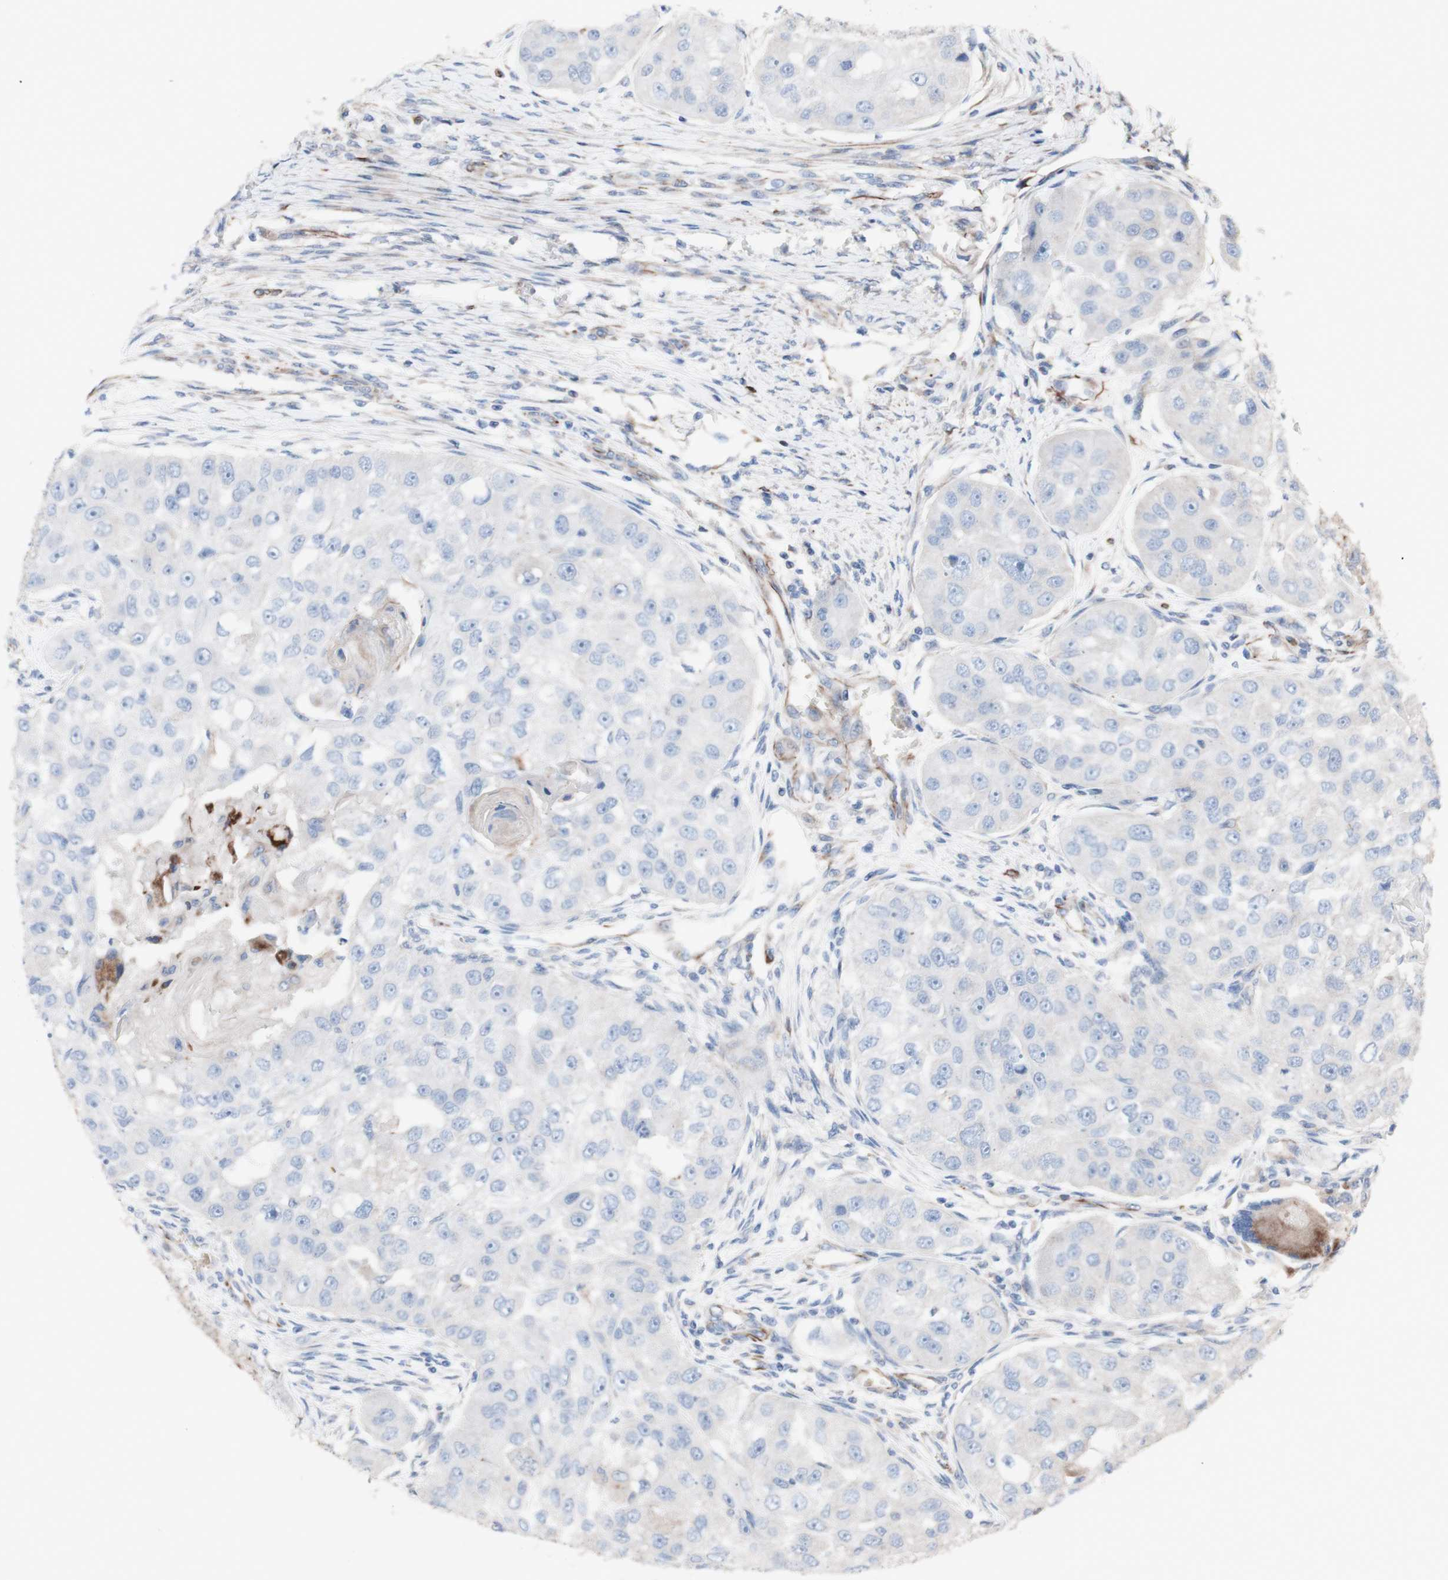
{"staining": {"intensity": "negative", "quantity": "none", "location": "none"}, "tissue": "head and neck cancer", "cell_type": "Tumor cells", "image_type": "cancer", "snomed": [{"axis": "morphology", "description": "Normal tissue, NOS"}, {"axis": "morphology", "description": "Squamous cell carcinoma, NOS"}, {"axis": "topography", "description": "Skeletal muscle"}, {"axis": "topography", "description": "Head-Neck"}], "caption": "Tumor cells show no significant protein positivity in head and neck squamous cell carcinoma.", "gene": "AGPAT5", "patient": {"sex": "male", "age": 51}}